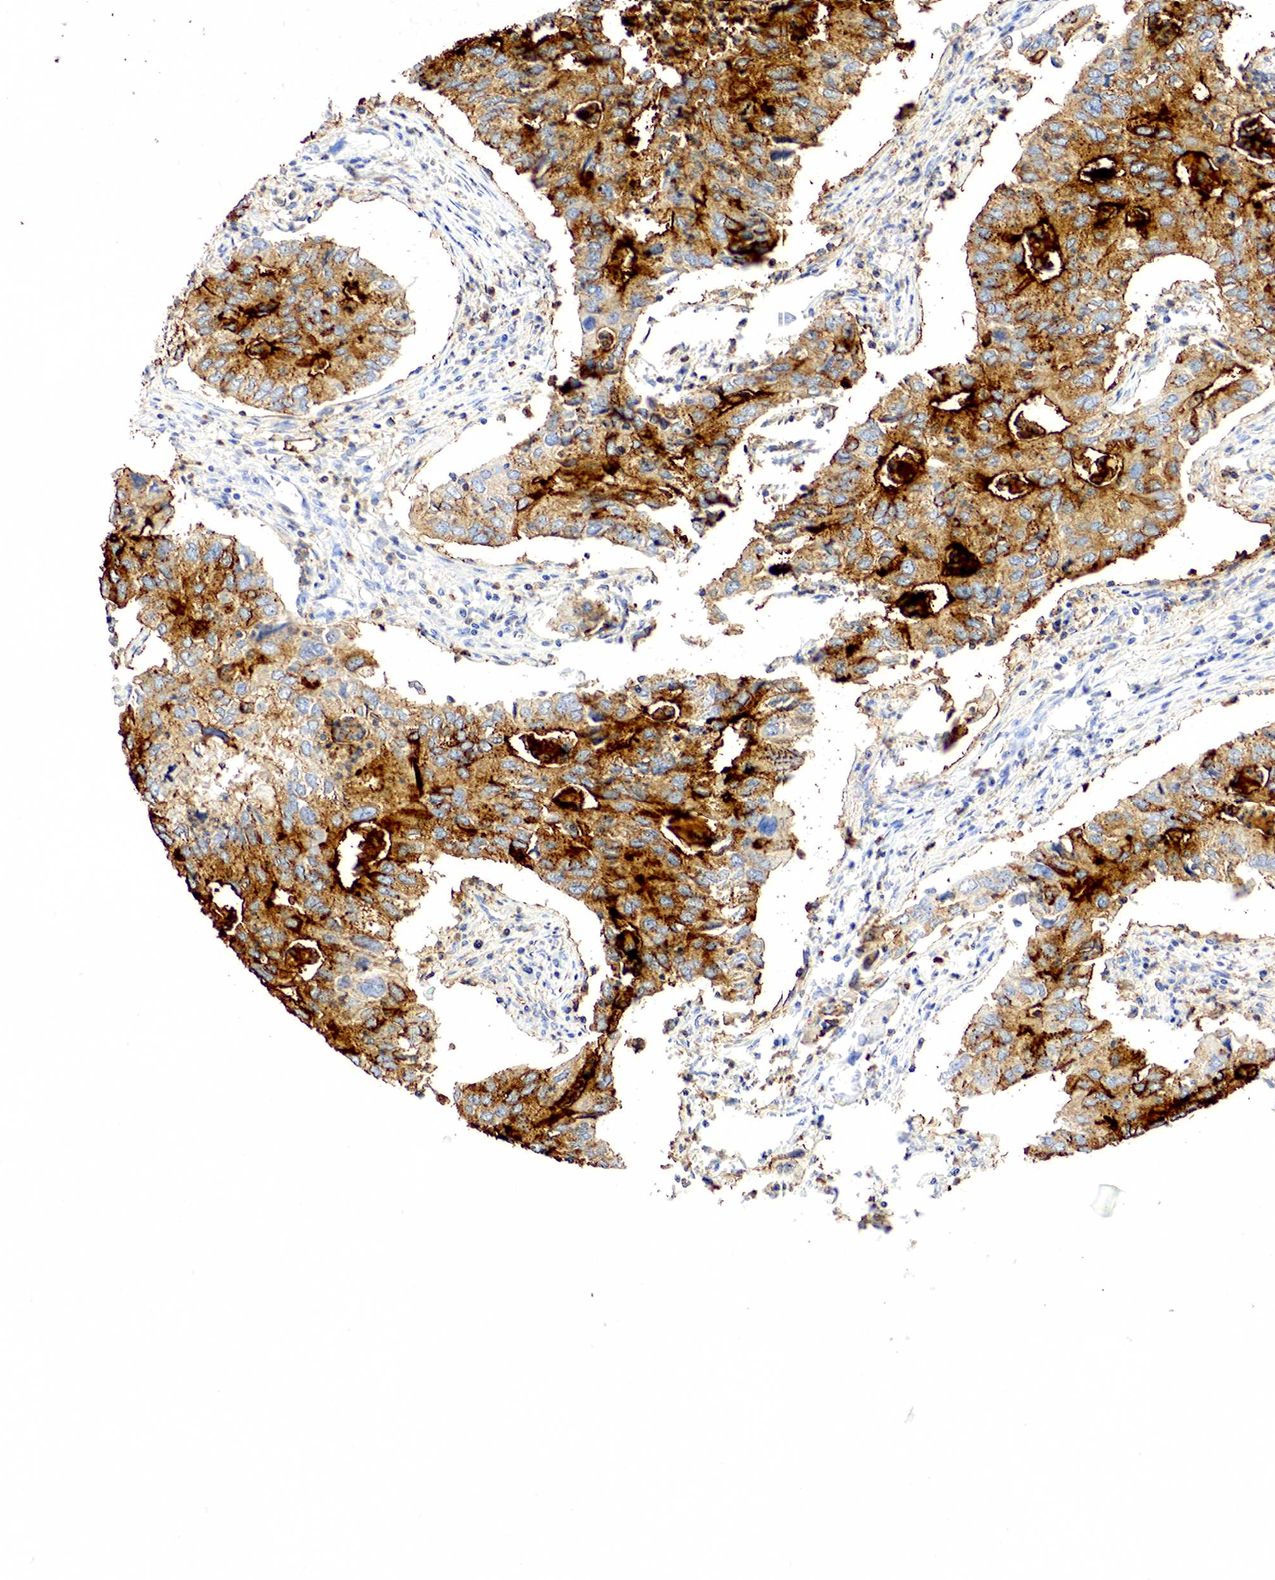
{"staining": {"intensity": "moderate", "quantity": ">75%", "location": "cytoplasmic/membranous"}, "tissue": "lung cancer", "cell_type": "Tumor cells", "image_type": "cancer", "snomed": [{"axis": "morphology", "description": "Adenocarcinoma, NOS"}, {"axis": "topography", "description": "Lung"}], "caption": "Lung cancer (adenocarcinoma) tissue shows moderate cytoplasmic/membranous positivity in about >75% of tumor cells", "gene": "FUT4", "patient": {"sex": "male", "age": 48}}